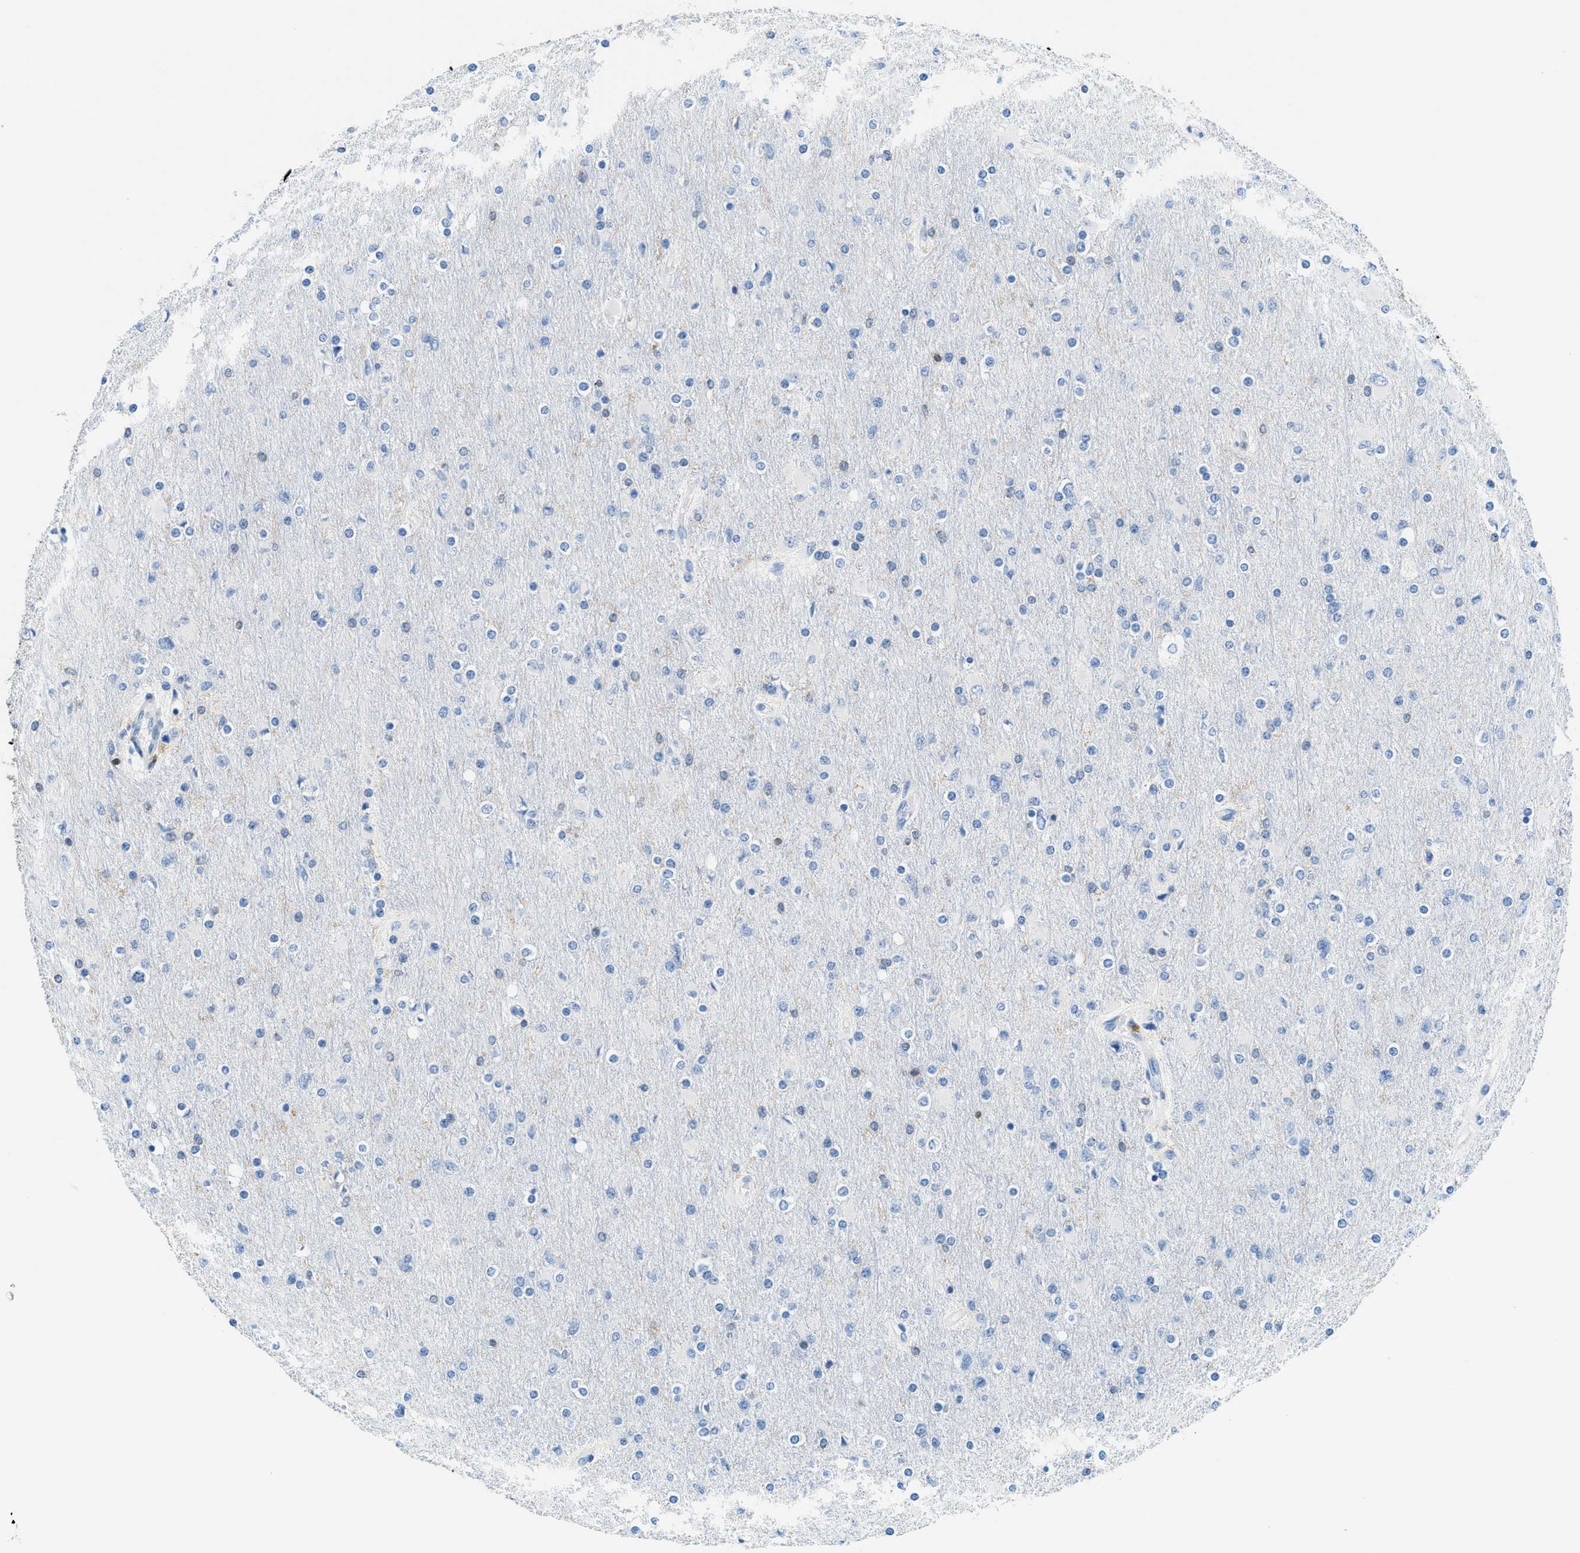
{"staining": {"intensity": "negative", "quantity": "none", "location": "none"}, "tissue": "glioma", "cell_type": "Tumor cells", "image_type": "cancer", "snomed": [{"axis": "morphology", "description": "Glioma, malignant, High grade"}, {"axis": "topography", "description": "Cerebral cortex"}], "caption": "An image of human high-grade glioma (malignant) is negative for staining in tumor cells.", "gene": "FAM151A", "patient": {"sex": "female", "age": 36}}